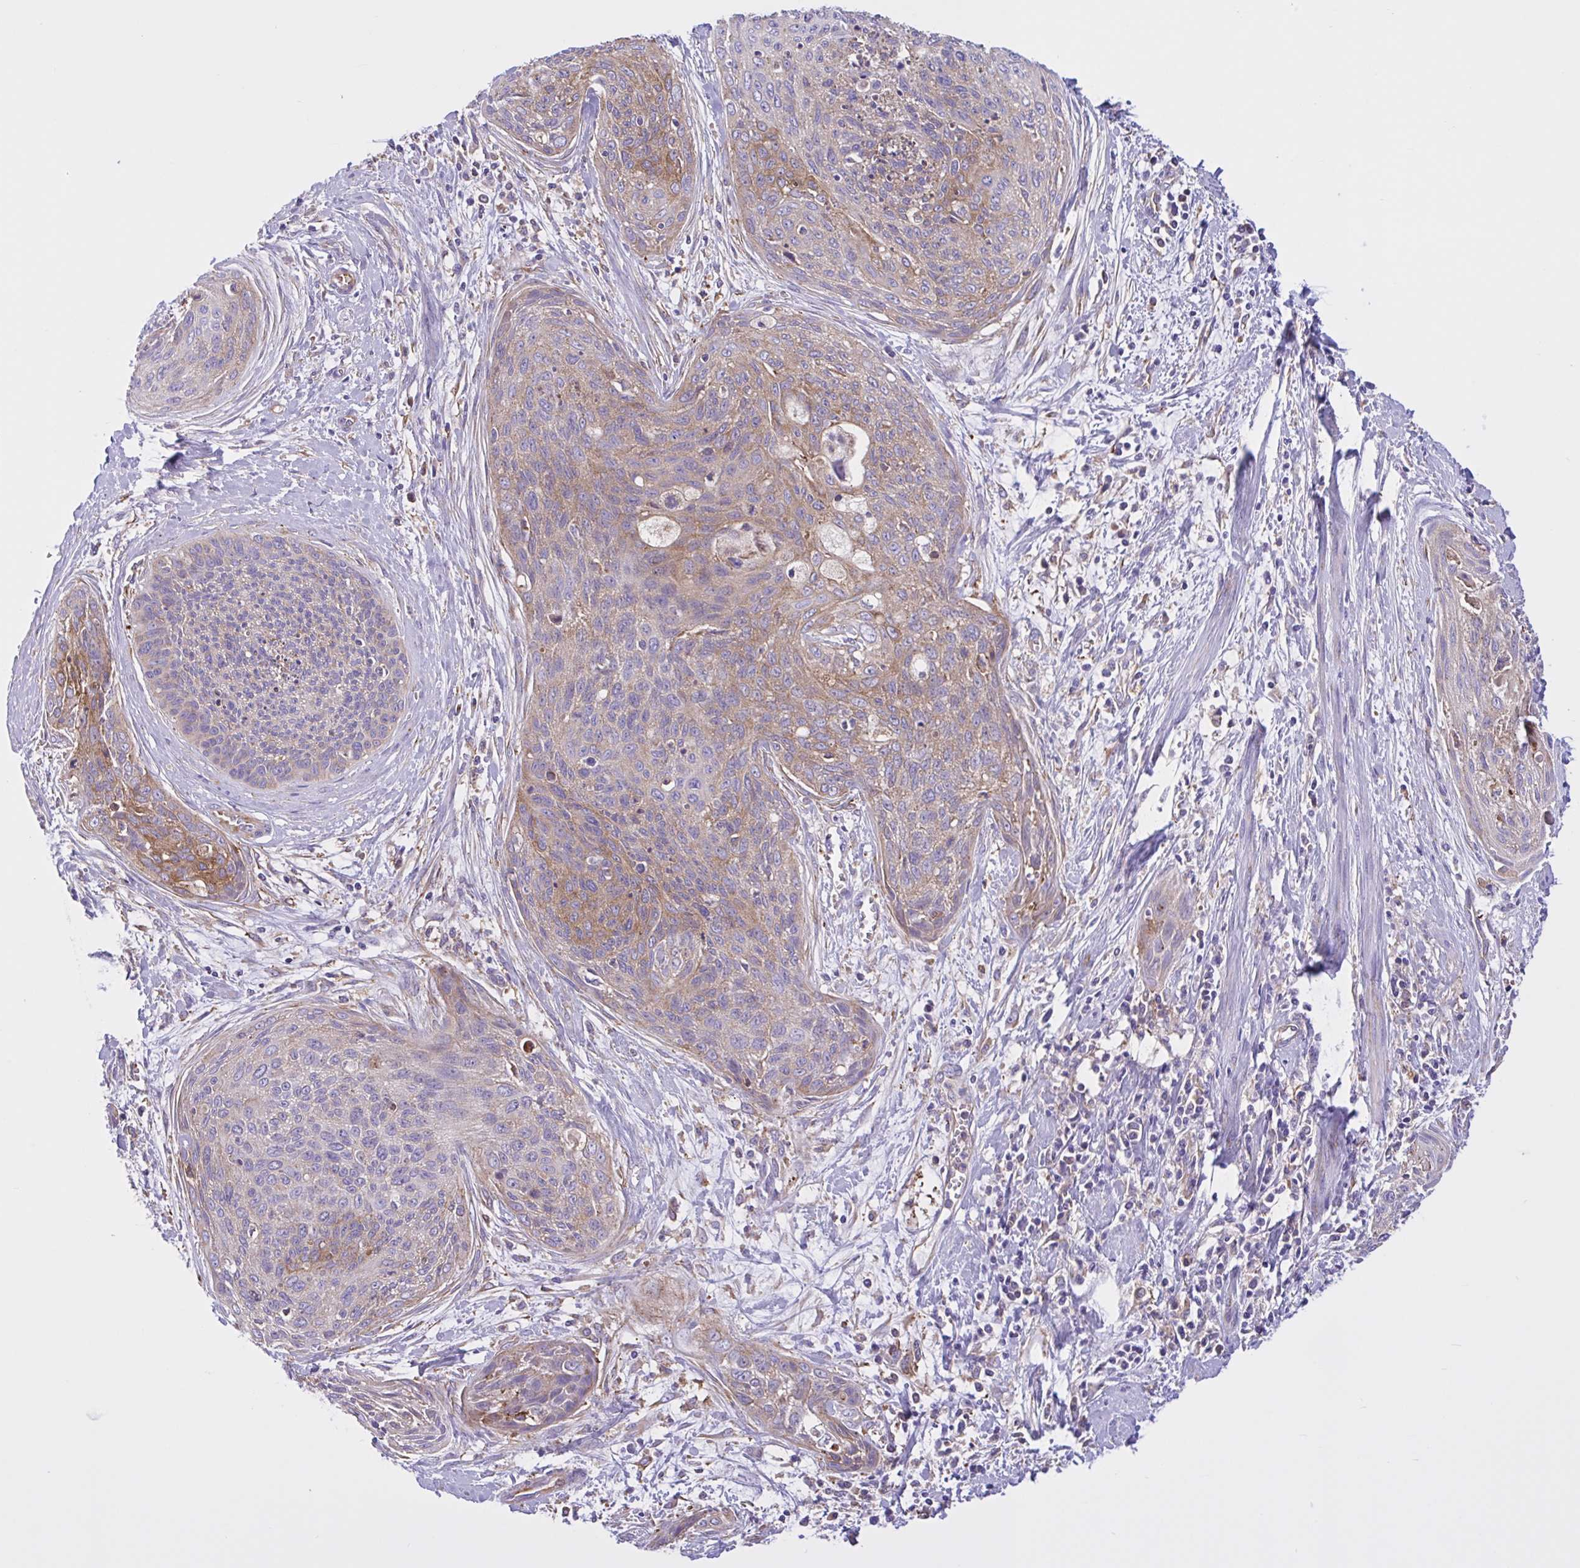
{"staining": {"intensity": "moderate", "quantity": "<25%", "location": "cytoplasmic/membranous"}, "tissue": "cervical cancer", "cell_type": "Tumor cells", "image_type": "cancer", "snomed": [{"axis": "morphology", "description": "Squamous cell carcinoma, NOS"}, {"axis": "topography", "description": "Cervix"}], "caption": "This image exhibits cervical cancer (squamous cell carcinoma) stained with immunohistochemistry to label a protein in brown. The cytoplasmic/membranous of tumor cells show moderate positivity for the protein. Nuclei are counter-stained blue.", "gene": "OR51M1", "patient": {"sex": "female", "age": 55}}